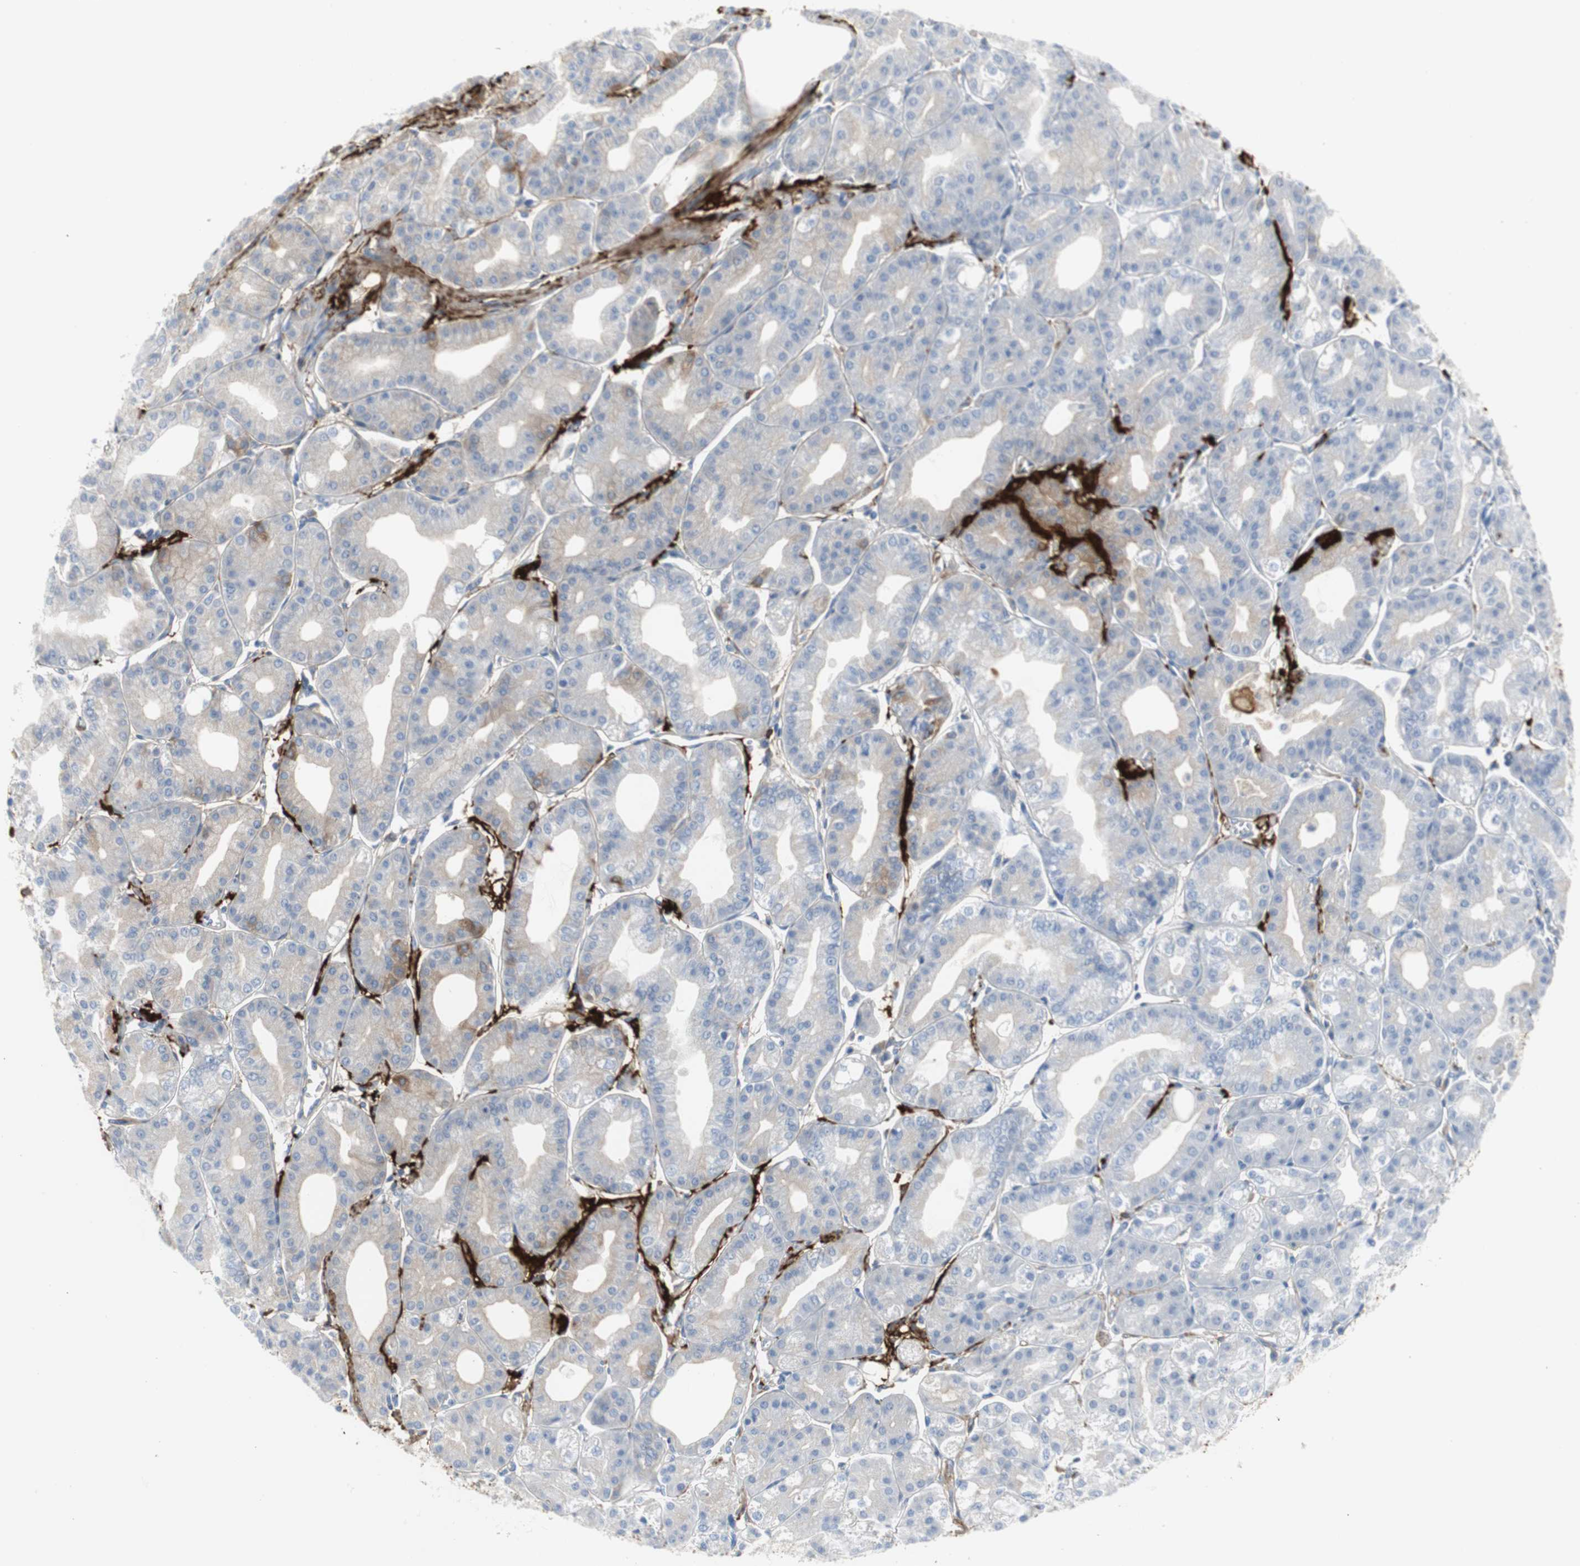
{"staining": {"intensity": "weak", "quantity": "25%-75%", "location": "cytoplasmic/membranous"}, "tissue": "stomach", "cell_type": "Glandular cells", "image_type": "normal", "snomed": [{"axis": "morphology", "description": "Normal tissue, NOS"}, {"axis": "topography", "description": "Stomach, lower"}], "caption": "A high-resolution image shows IHC staining of unremarkable stomach, which displays weak cytoplasmic/membranous positivity in approximately 25%-75% of glandular cells.", "gene": "APCS", "patient": {"sex": "male", "age": 71}}